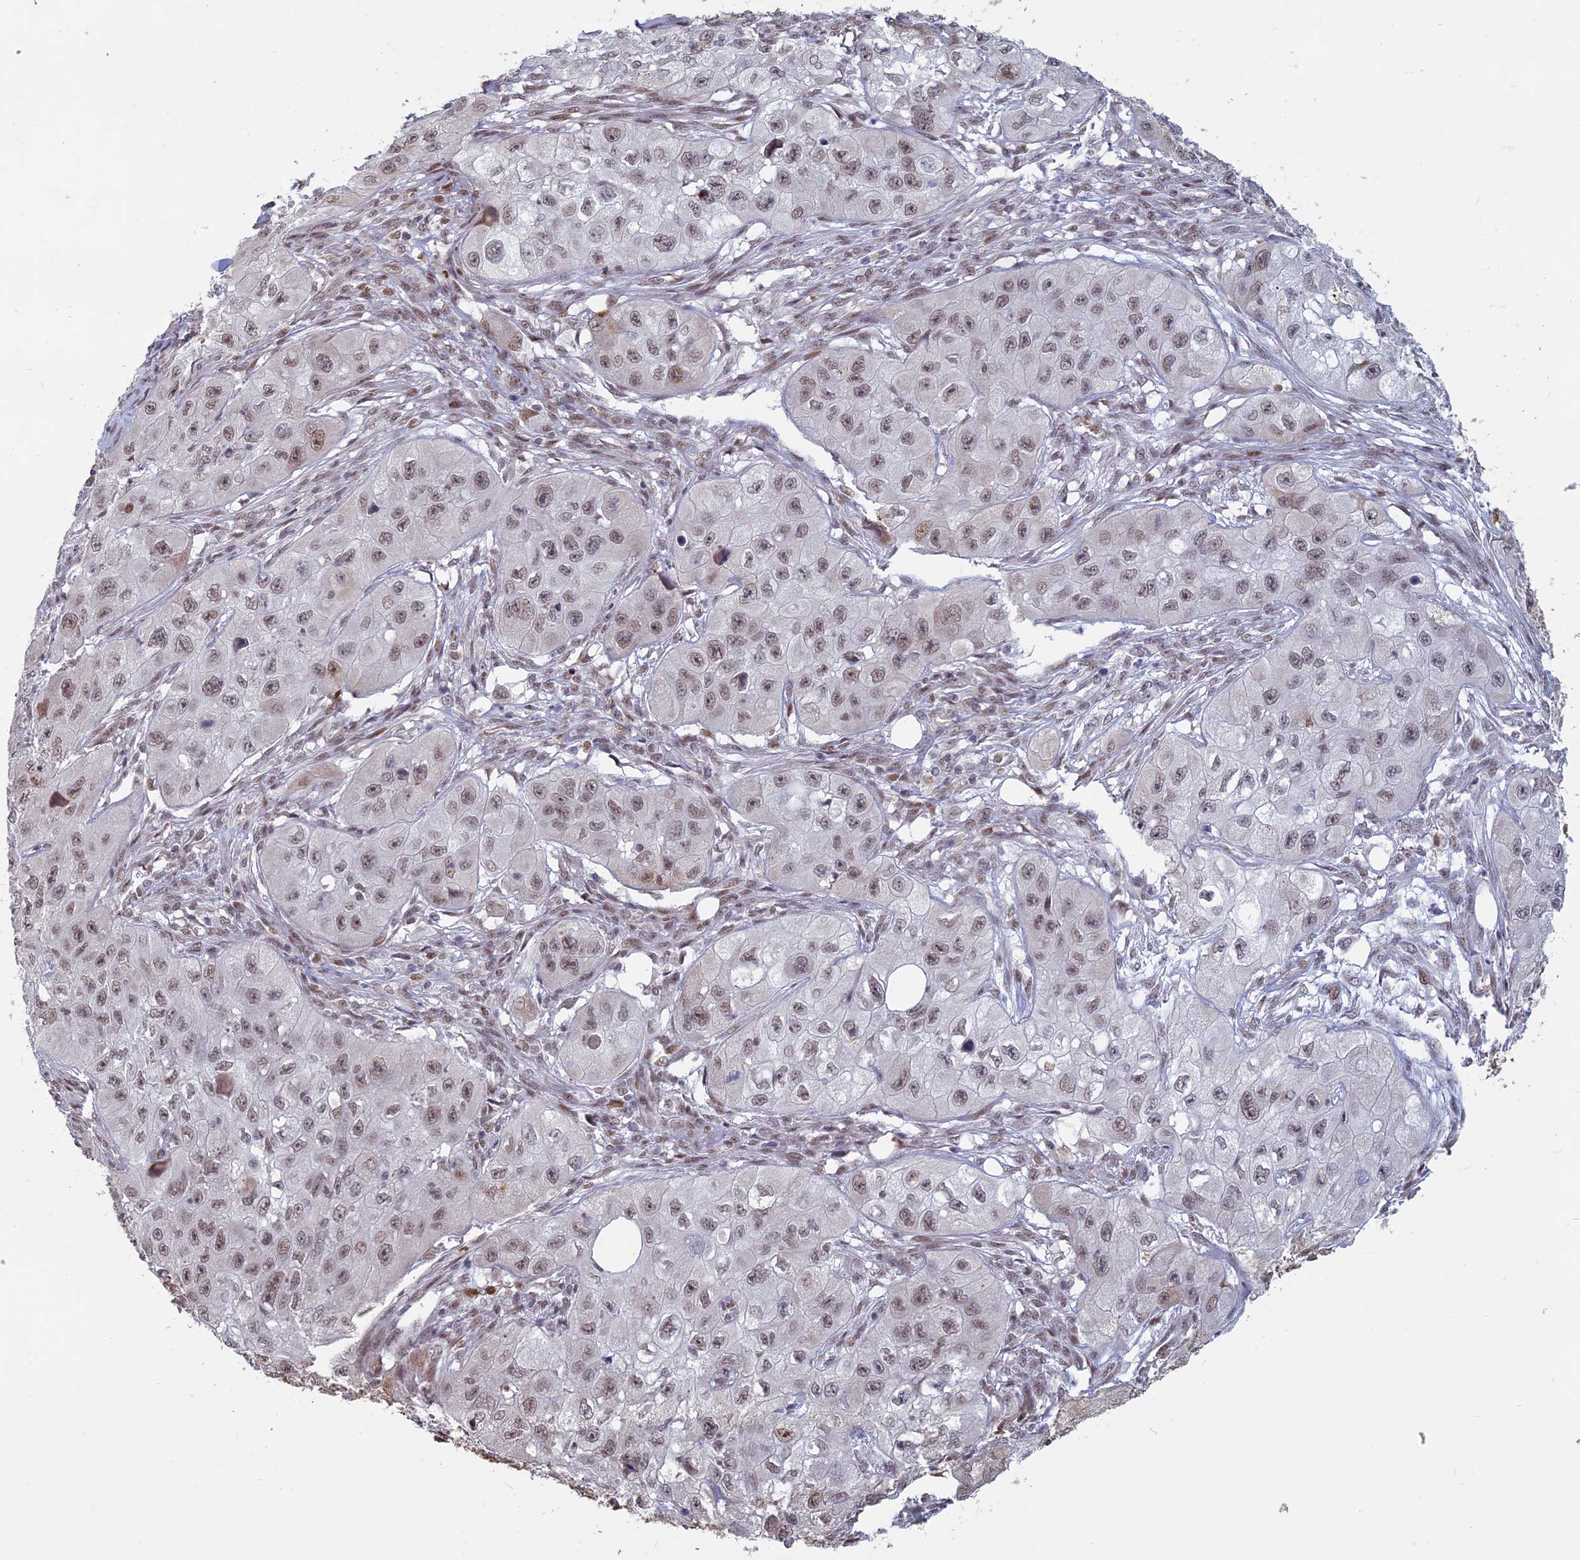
{"staining": {"intensity": "weak", "quantity": ">75%", "location": "nuclear"}, "tissue": "skin cancer", "cell_type": "Tumor cells", "image_type": "cancer", "snomed": [{"axis": "morphology", "description": "Squamous cell carcinoma, NOS"}, {"axis": "topography", "description": "Skin"}, {"axis": "topography", "description": "Subcutis"}], "caption": "An image of human skin squamous cell carcinoma stained for a protein demonstrates weak nuclear brown staining in tumor cells.", "gene": "MFAP1", "patient": {"sex": "male", "age": 73}}